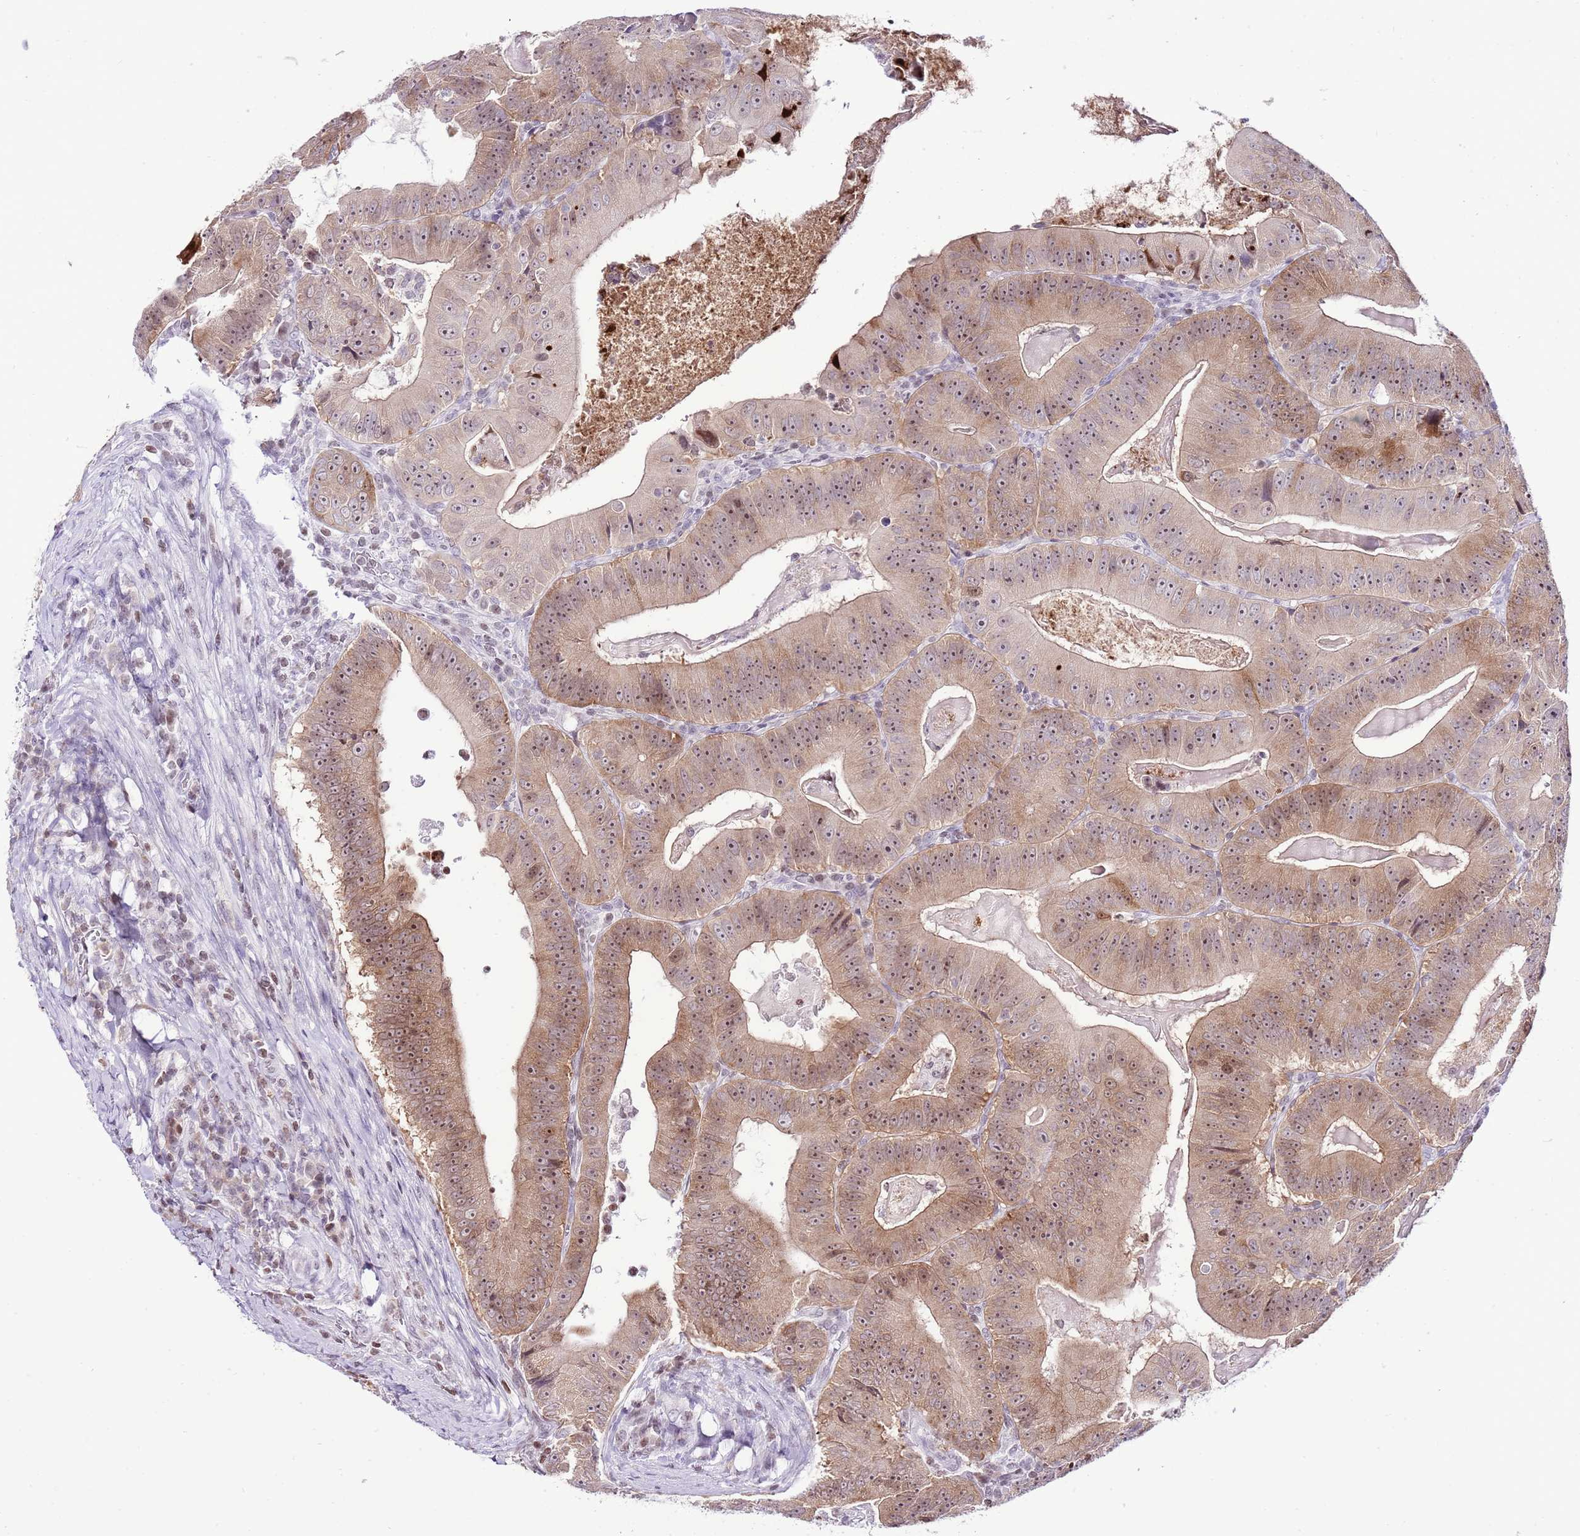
{"staining": {"intensity": "moderate", "quantity": ">75%", "location": "cytoplasmic/membranous,nuclear"}, "tissue": "colorectal cancer", "cell_type": "Tumor cells", "image_type": "cancer", "snomed": [{"axis": "morphology", "description": "Adenocarcinoma, NOS"}, {"axis": "topography", "description": "Colon"}], "caption": "Human colorectal cancer (adenocarcinoma) stained for a protein (brown) demonstrates moderate cytoplasmic/membranous and nuclear positive staining in about >75% of tumor cells.", "gene": "PRR15", "patient": {"sex": "female", "age": 86}}